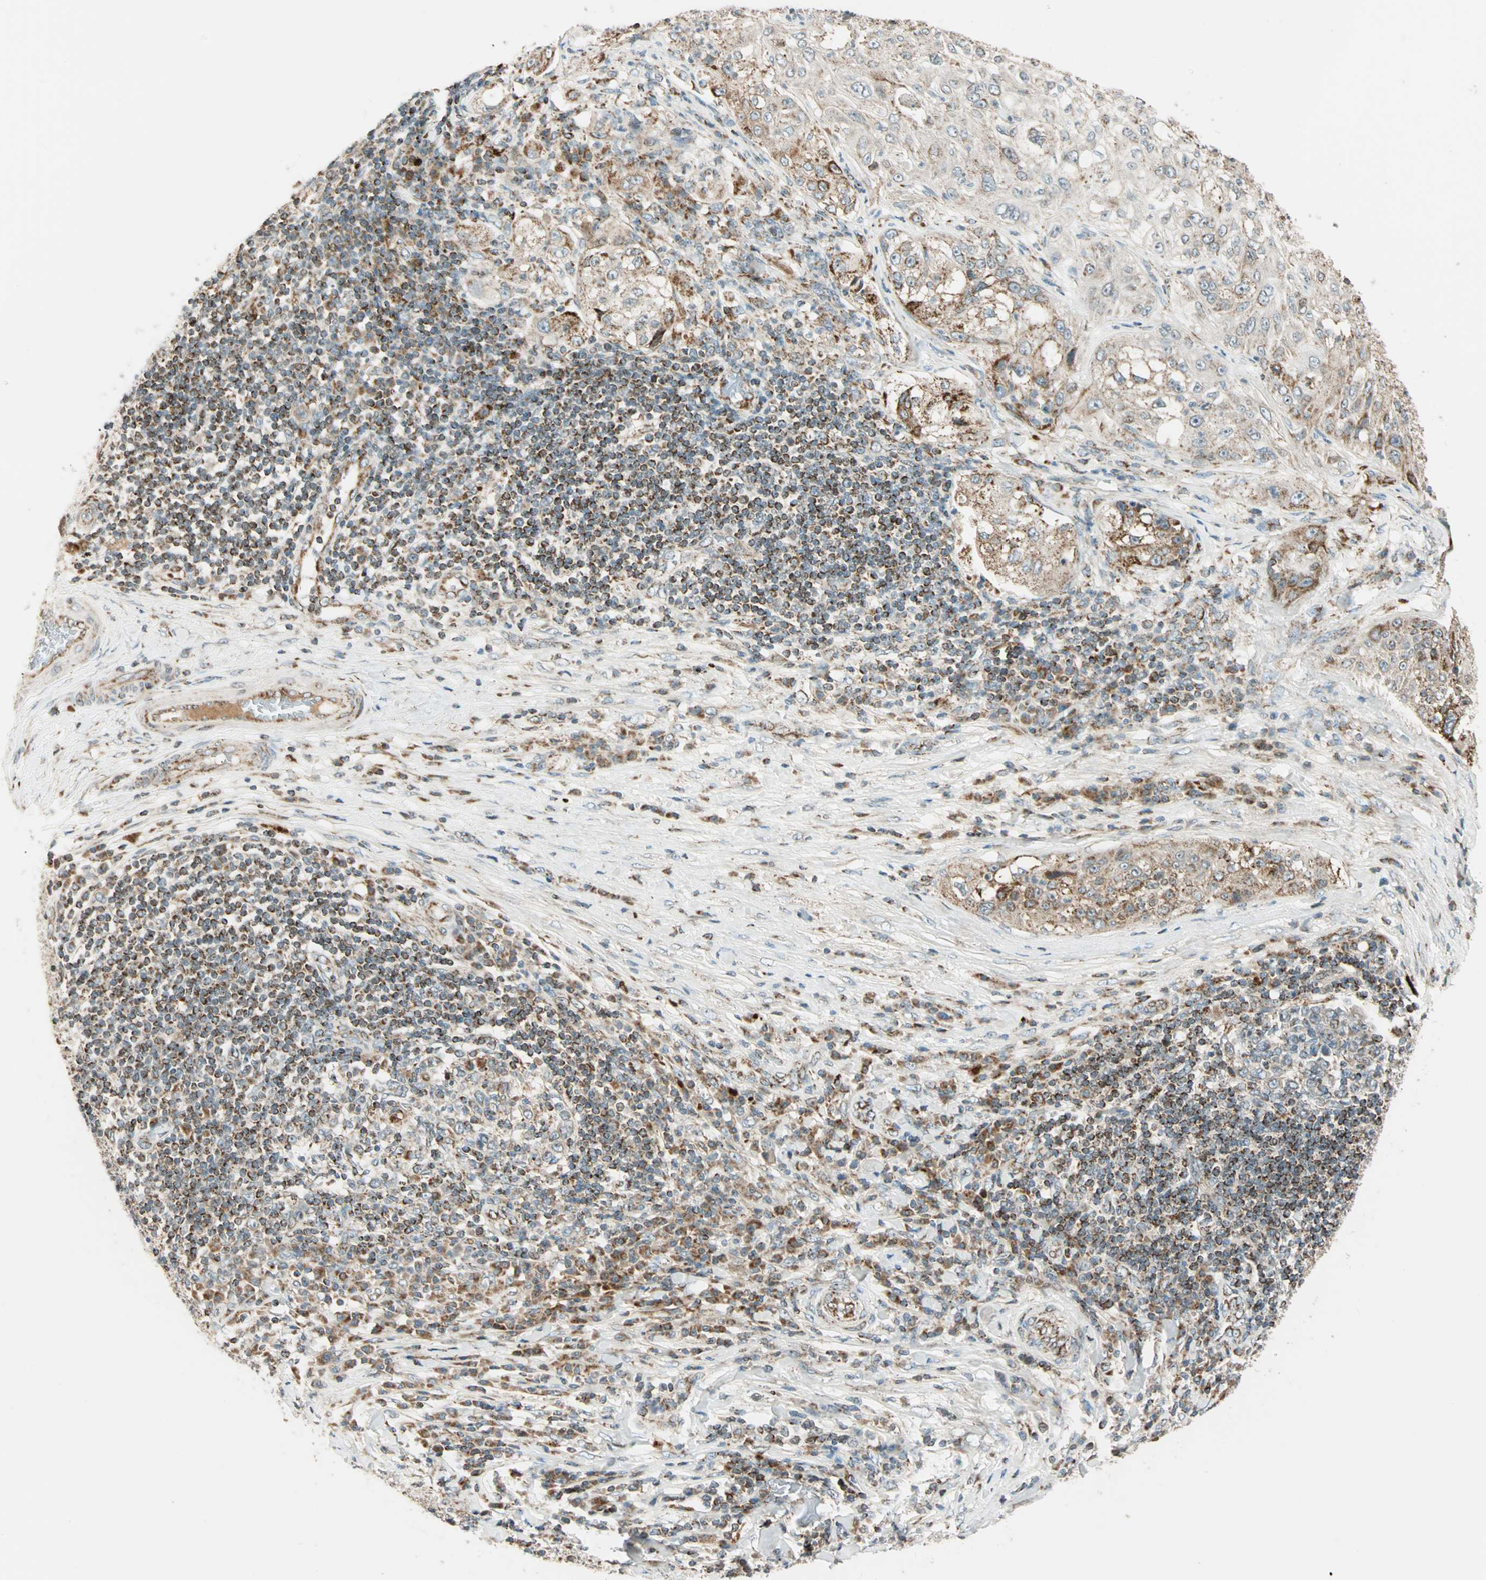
{"staining": {"intensity": "weak", "quantity": "25%-75%", "location": "cytoplasmic/membranous"}, "tissue": "lung cancer", "cell_type": "Tumor cells", "image_type": "cancer", "snomed": [{"axis": "morphology", "description": "Inflammation, NOS"}, {"axis": "morphology", "description": "Squamous cell carcinoma, NOS"}, {"axis": "topography", "description": "Lymph node"}, {"axis": "topography", "description": "Soft tissue"}, {"axis": "topography", "description": "Lung"}], "caption": "A high-resolution histopathology image shows immunohistochemistry staining of lung cancer, which displays weak cytoplasmic/membranous expression in approximately 25%-75% of tumor cells.", "gene": "SPRY4", "patient": {"sex": "male", "age": 66}}